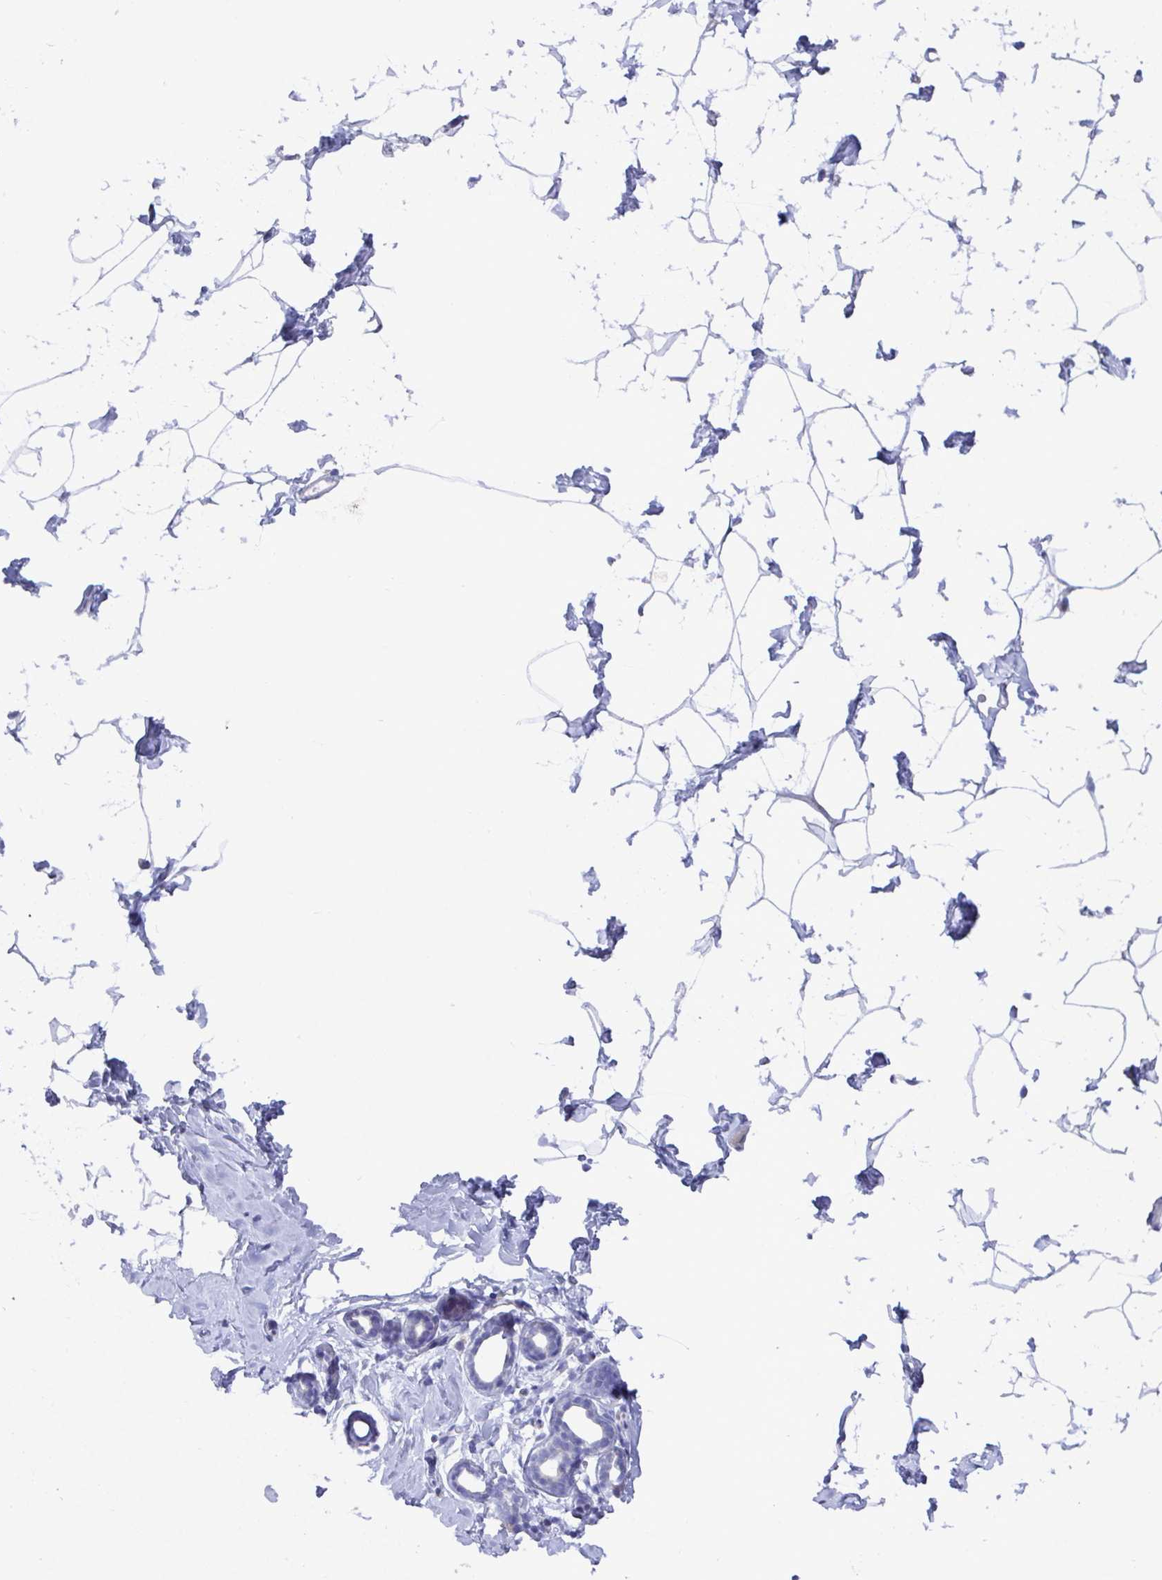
{"staining": {"intensity": "negative", "quantity": "none", "location": "none"}, "tissue": "breast", "cell_type": "Adipocytes", "image_type": "normal", "snomed": [{"axis": "morphology", "description": "Normal tissue, NOS"}, {"axis": "topography", "description": "Breast"}], "caption": "DAB (3,3'-diaminobenzidine) immunohistochemical staining of unremarkable human breast reveals no significant positivity in adipocytes. Brightfield microscopy of immunohistochemistry (IHC) stained with DAB (3,3'-diaminobenzidine) (brown) and hematoxylin (blue), captured at high magnification.", "gene": "TAS2R39", "patient": {"sex": "female", "age": 32}}